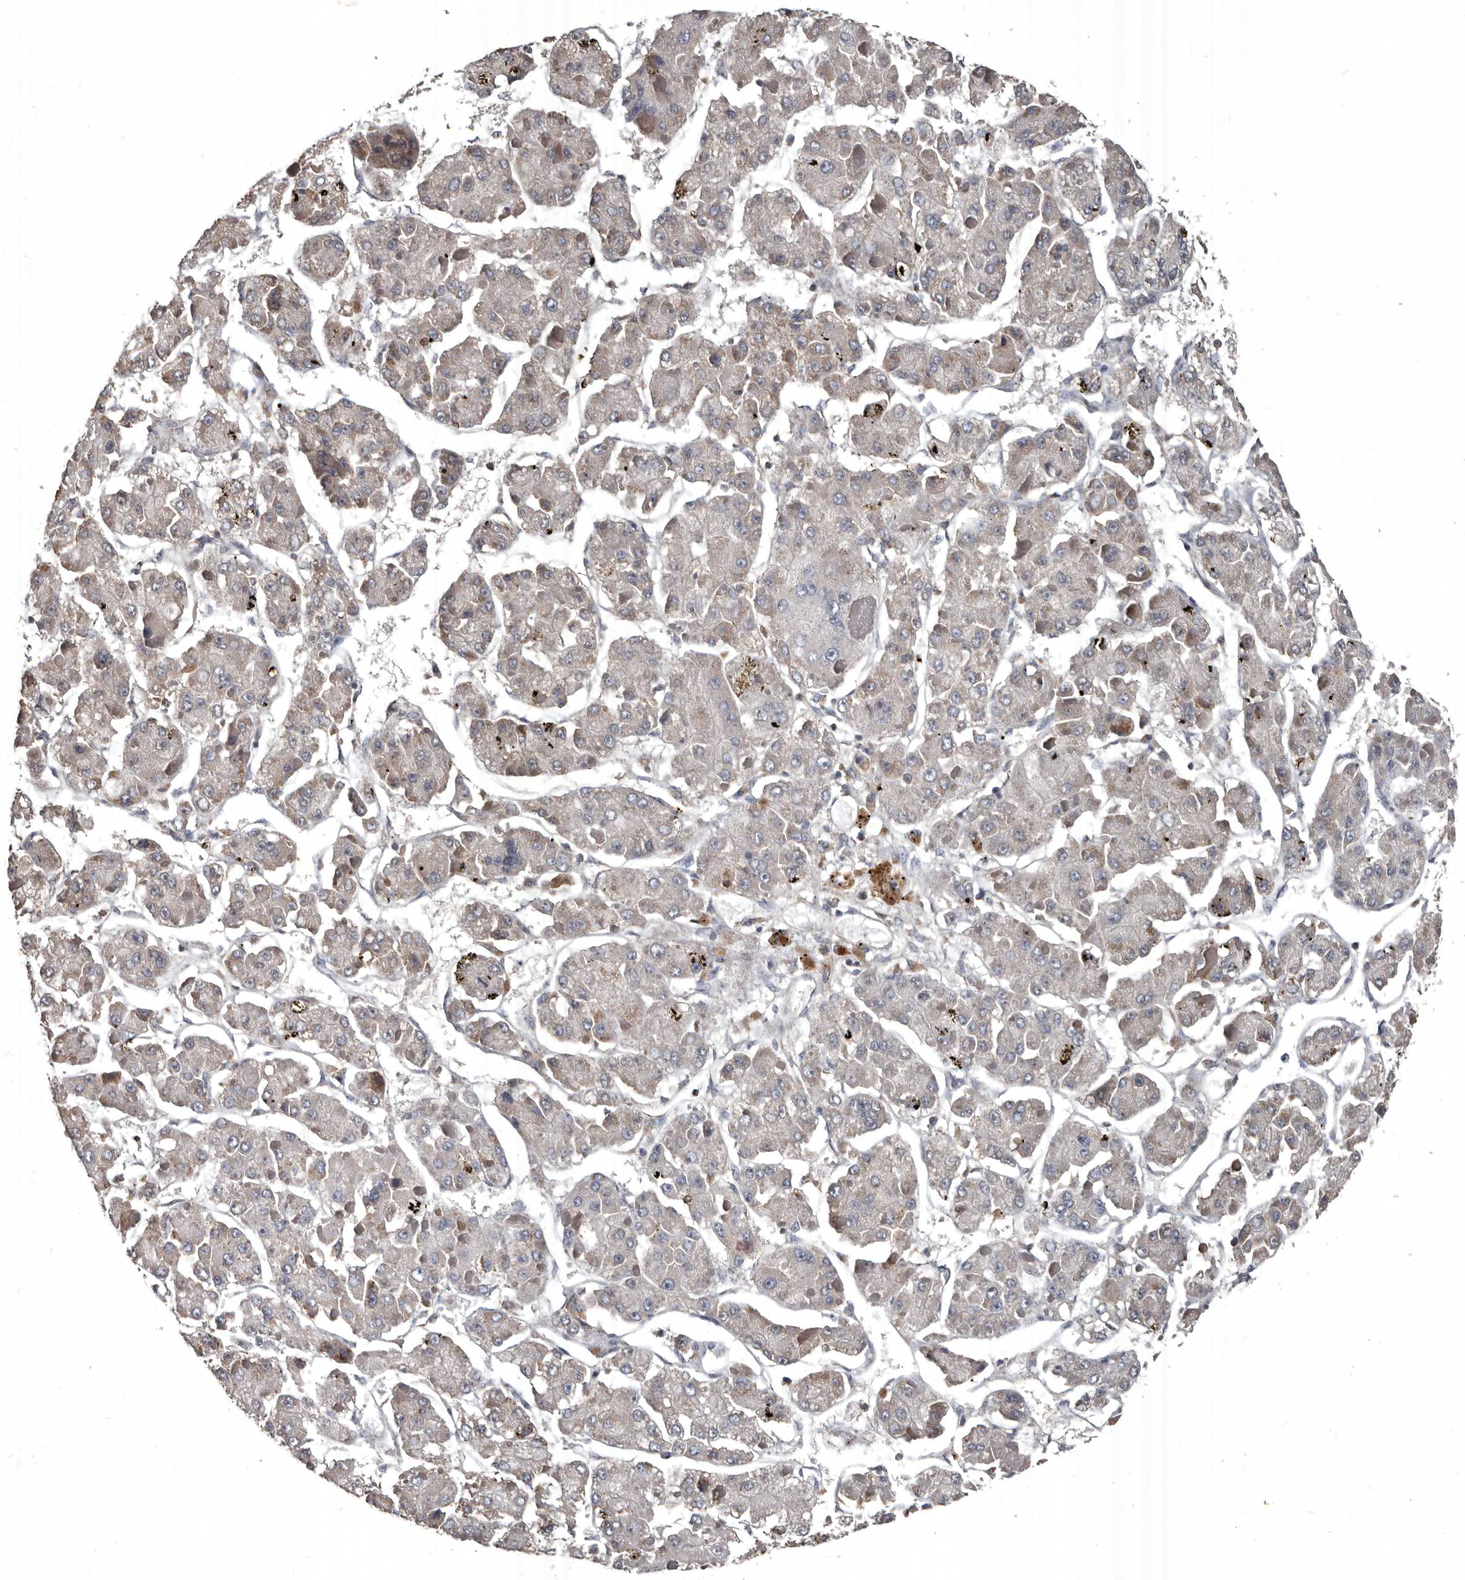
{"staining": {"intensity": "weak", "quantity": ">75%", "location": "cytoplasmic/membranous"}, "tissue": "liver cancer", "cell_type": "Tumor cells", "image_type": "cancer", "snomed": [{"axis": "morphology", "description": "Carcinoma, Hepatocellular, NOS"}, {"axis": "topography", "description": "Liver"}], "caption": "A brown stain shows weak cytoplasmic/membranous expression of a protein in human liver cancer (hepatocellular carcinoma) tumor cells.", "gene": "GREB1", "patient": {"sex": "female", "age": 73}}